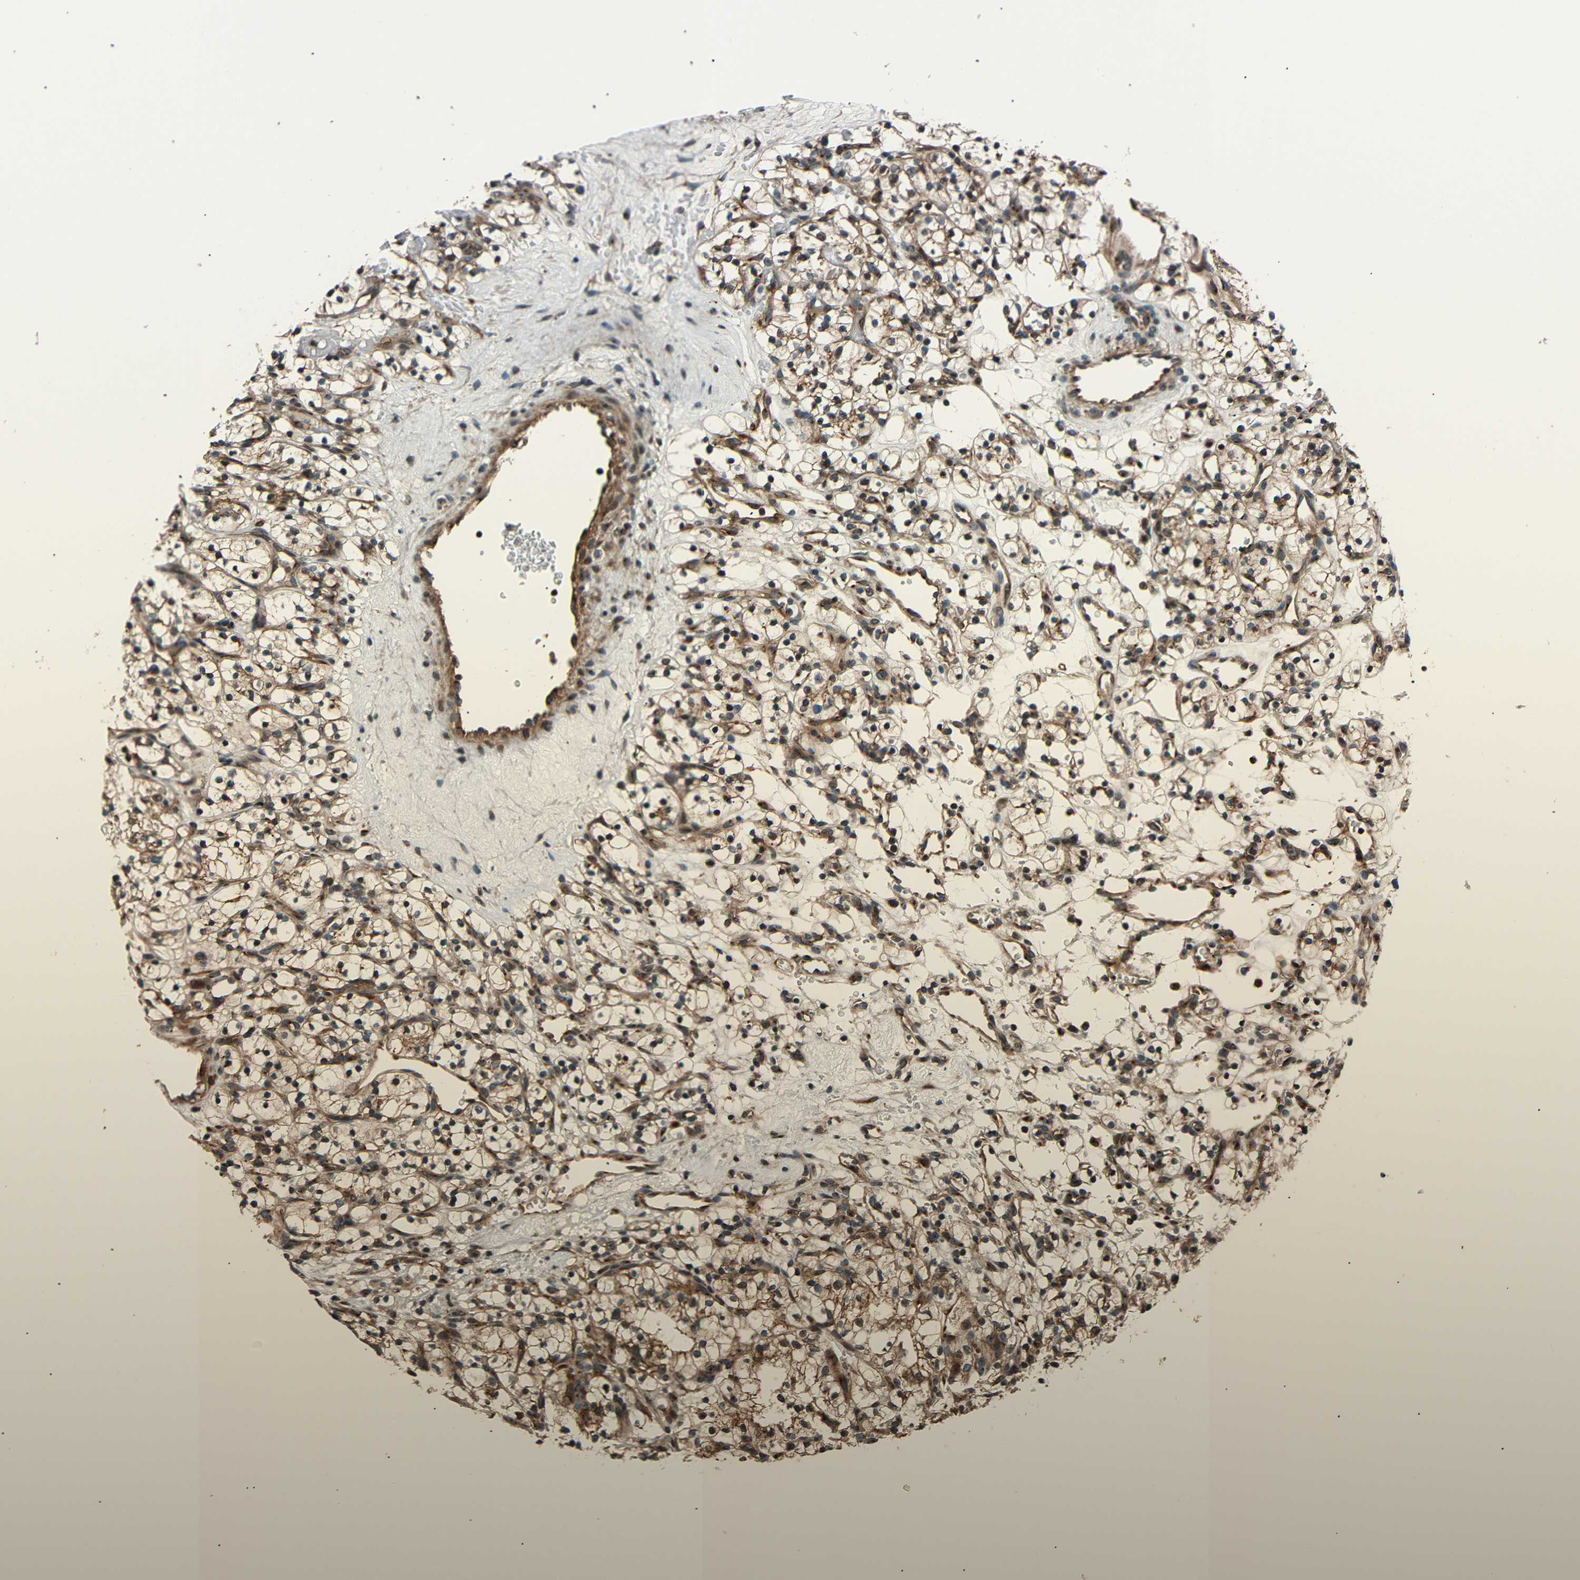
{"staining": {"intensity": "moderate", "quantity": ">75%", "location": "cytoplasmic/membranous"}, "tissue": "renal cancer", "cell_type": "Tumor cells", "image_type": "cancer", "snomed": [{"axis": "morphology", "description": "Adenocarcinoma, NOS"}, {"axis": "topography", "description": "Kidney"}], "caption": "About >75% of tumor cells in adenocarcinoma (renal) display moderate cytoplasmic/membranous protein expression as visualized by brown immunohistochemical staining.", "gene": "AKAP9", "patient": {"sex": "female", "age": 57}}